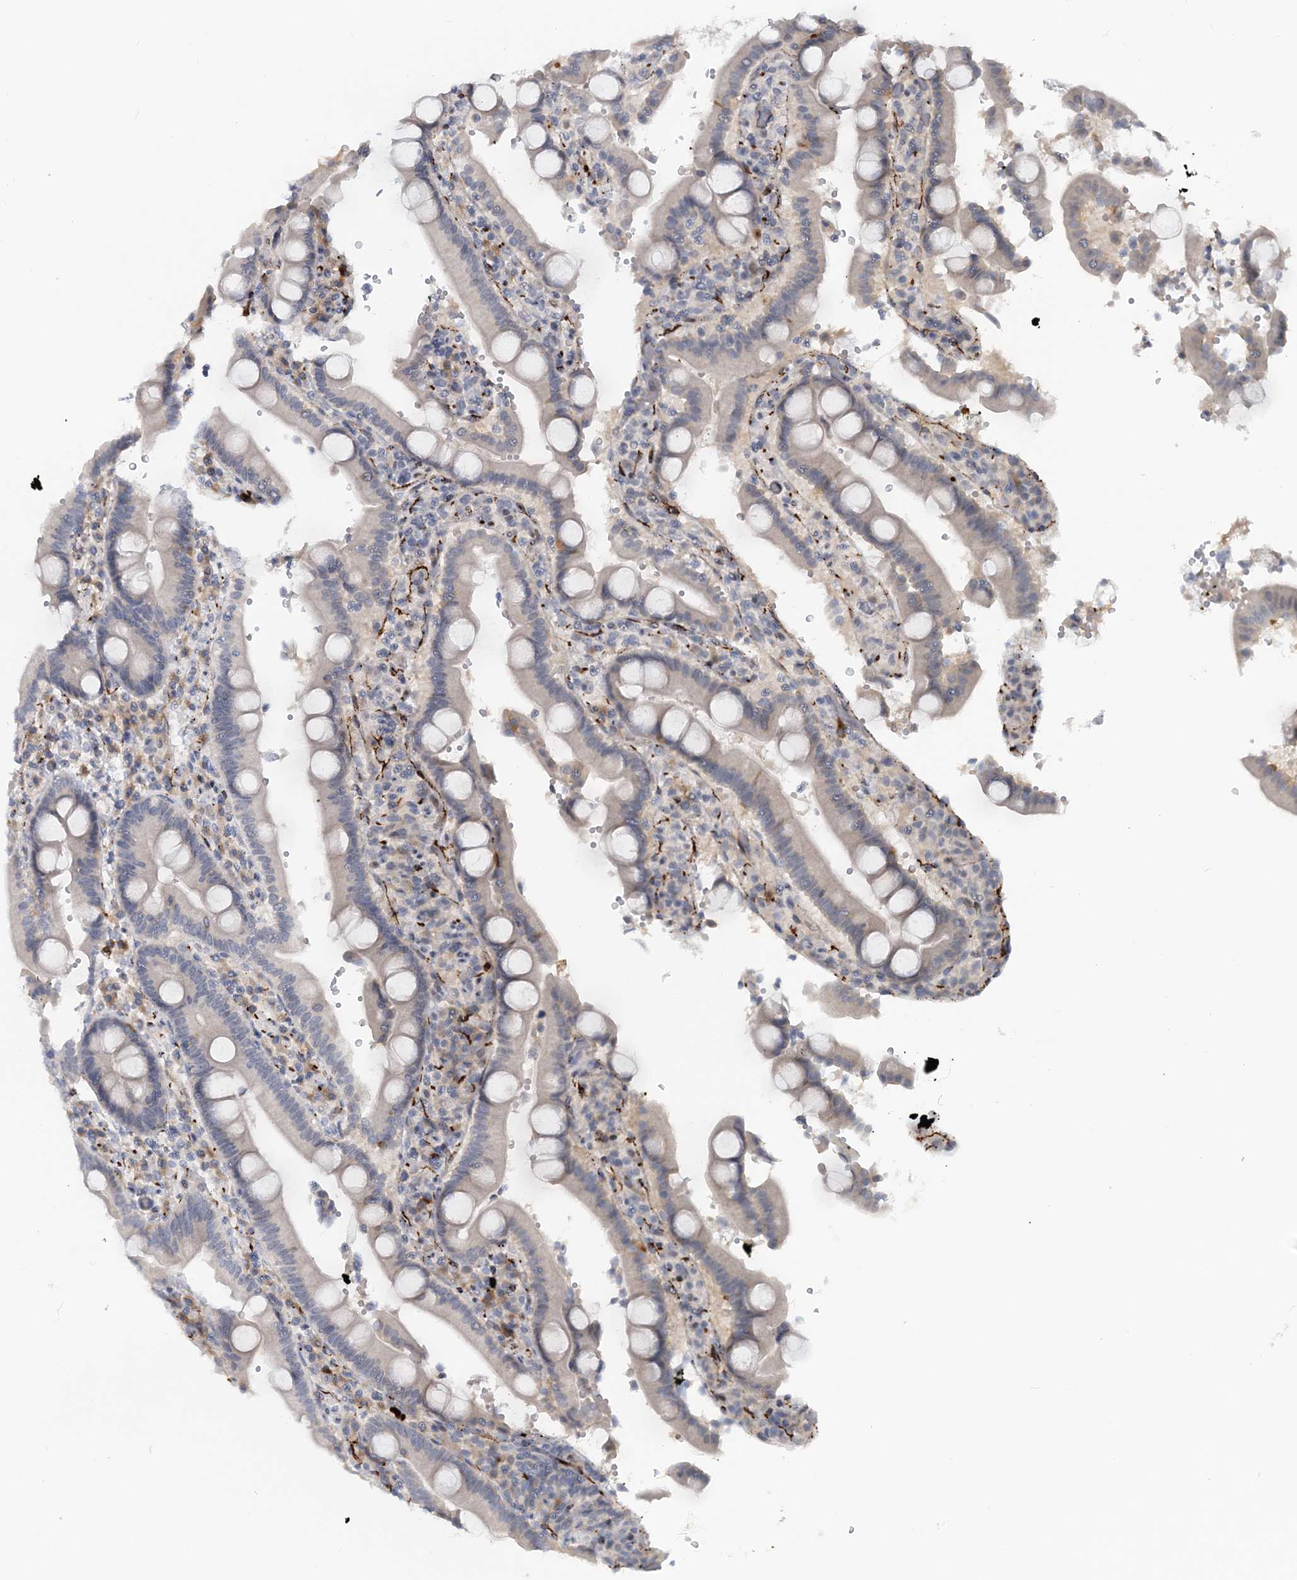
{"staining": {"intensity": "weak", "quantity": "<25%", "location": "cytoplasmic/membranous"}, "tissue": "duodenum", "cell_type": "Glandular cells", "image_type": "normal", "snomed": [{"axis": "morphology", "description": "Normal tissue, NOS"}, {"axis": "topography", "description": "Small intestine, NOS"}], "caption": "IHC of unremarkable duodenum shows no positivity in glandular cells. (Stains: DAB (3,3'-diaminobenzidine) immunohistochemistry (IHC) with hematoxylin counter stain, Microscopy: brightfield microscopy at high magnification).", "gene": "SNED1", "patient": {"sex": "female", "age": 71}}